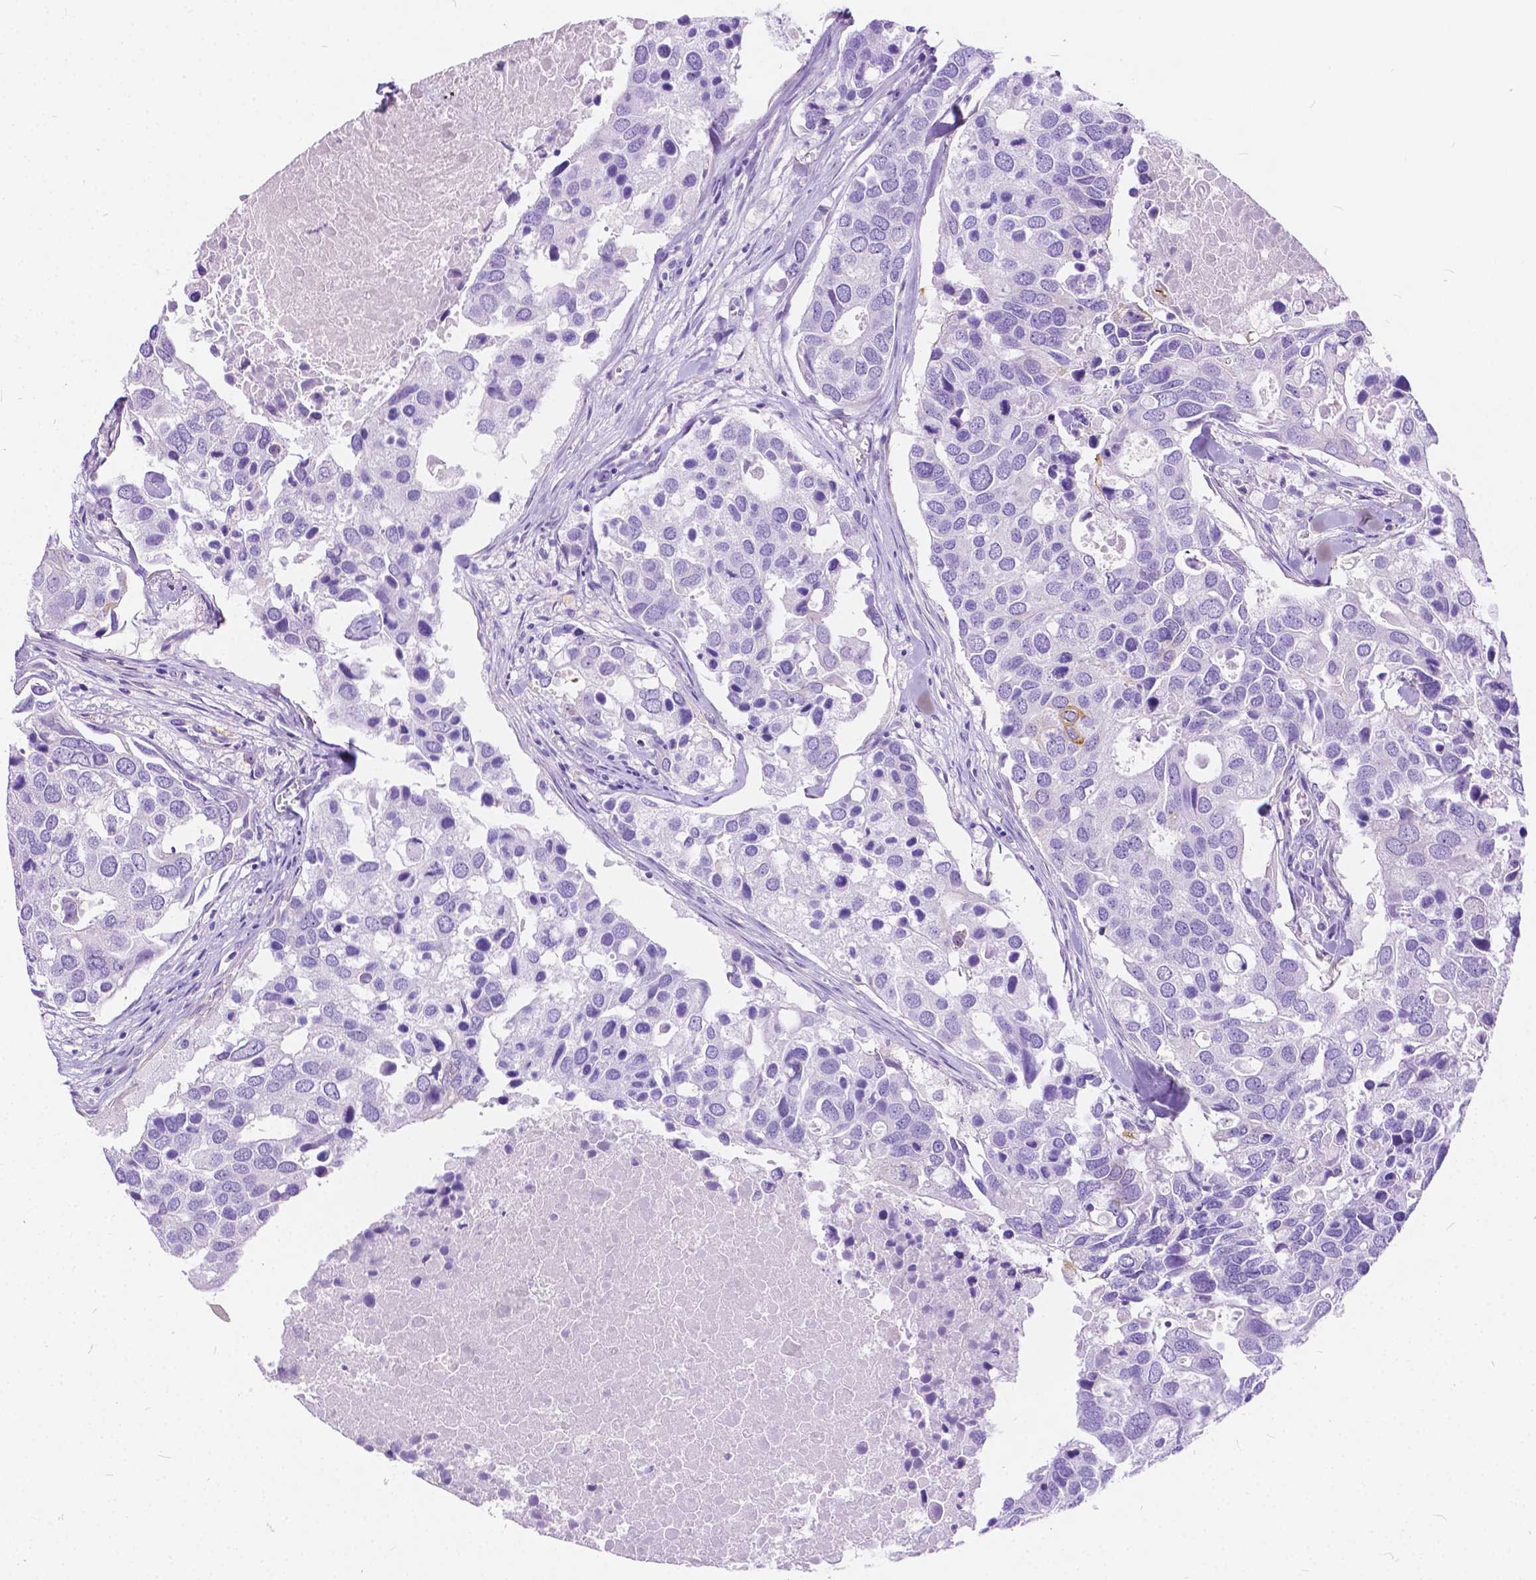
{"staining": {"intensity": "negative", "quantity": "none", "location": "none"}, "tissue": "breast cancer", "cell_type": "Tumor cells", "image_type": "cancer", "snomed": [{"axis": "morphology", "description": "Duct carcinoma"}, {"axis": "topography", "description": "Breast"}], "caption": "This is an immunohistochemistry (IHC) photomicrograph of breast invasive ductal carcinoma. There is no positivity in tumor cells.", "gene": "CHRM1", "patient": {"sex": "female", "age": 83}}